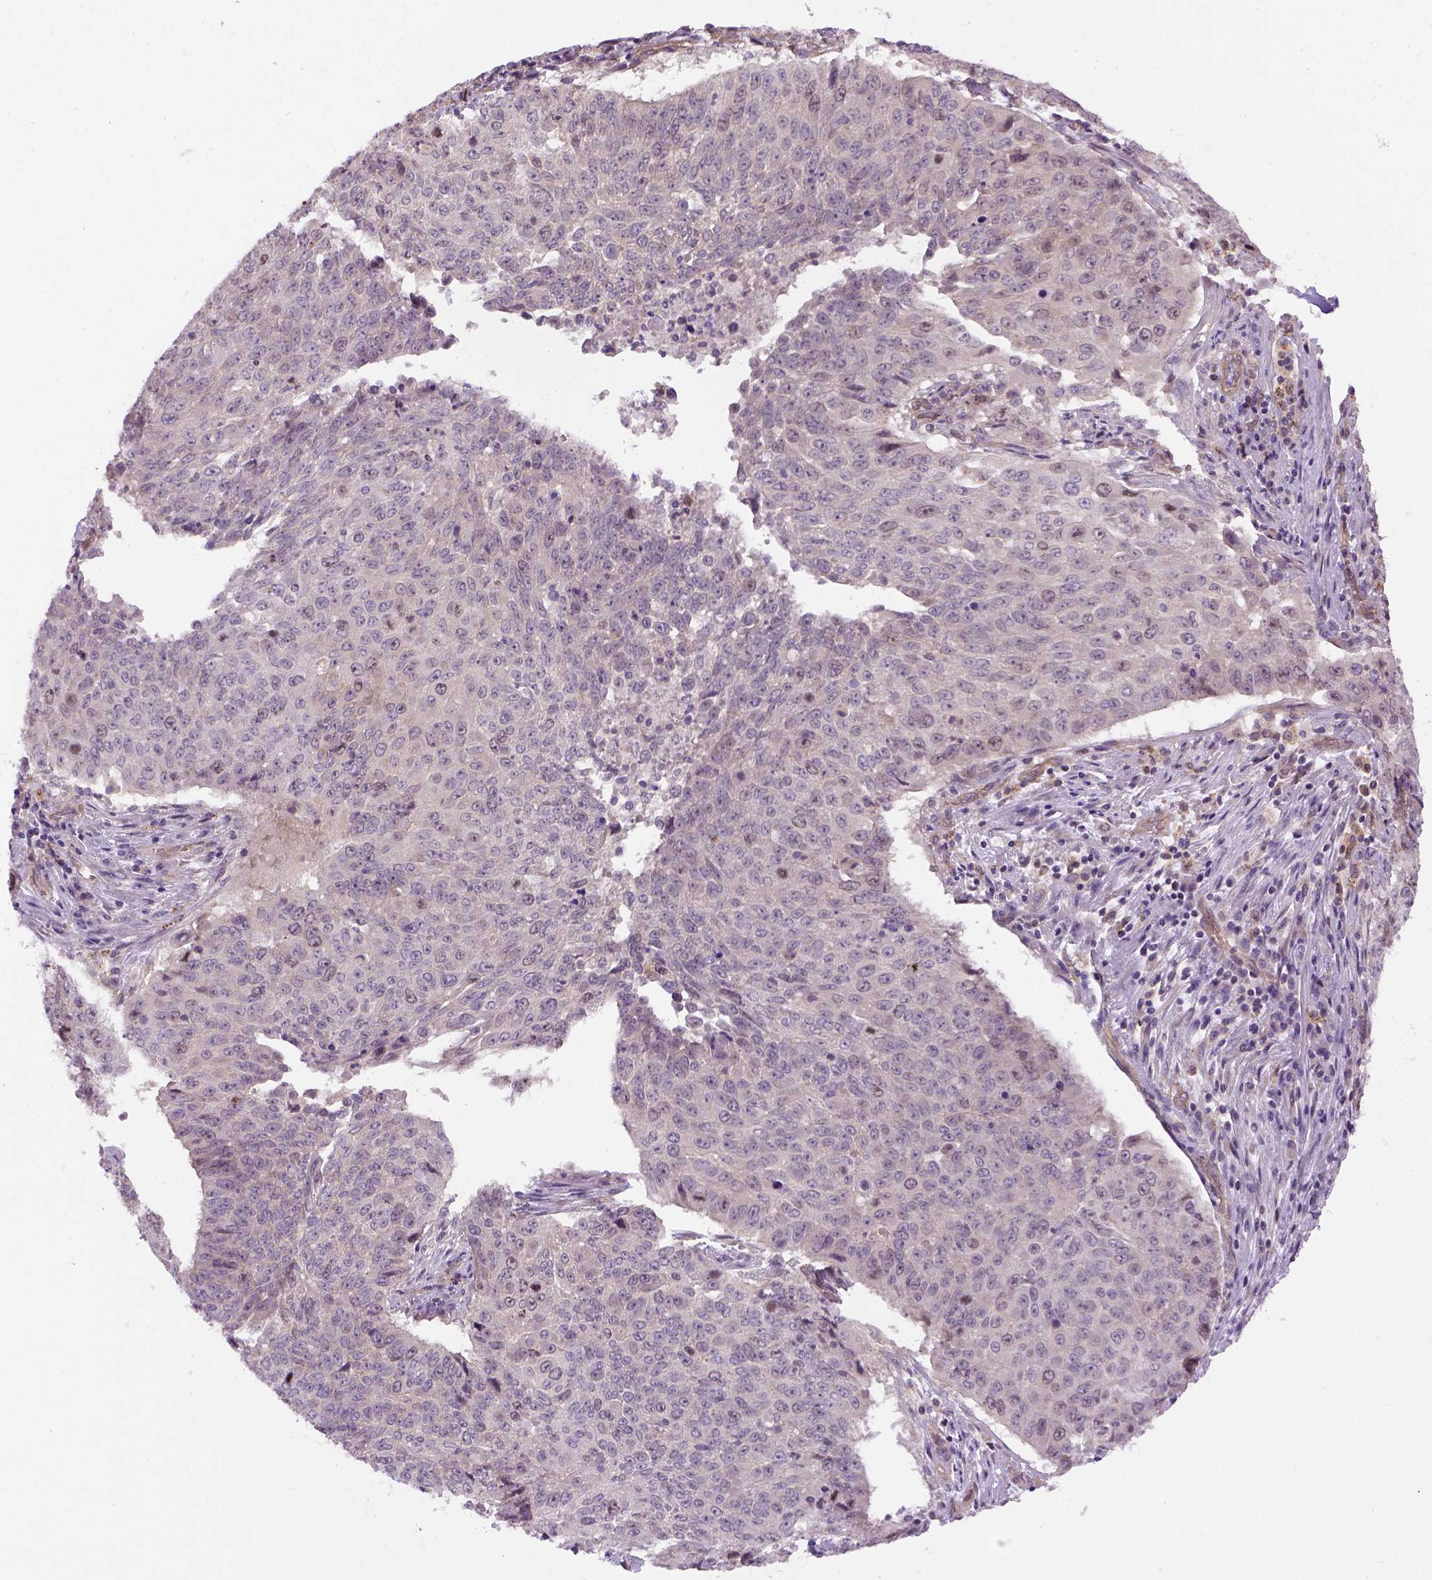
{"staining": {"intensity": "negative", "quantity": "none", "location": "none"}, "tissue": "lung cancer", "cell_type": "Tumor cells", "image_type": "cancer", "snomed": [{"axis": "morphology", "description": "Normal tissue, NOS"}, {"axis": "morphology", "description": "Squamous cell carcinoma, NOS"}, {"axis": "topography", "description": "Bronchus"}, {"axis": "topography", "description": "Lung"}], "caption": "This is an immunohistochemistry (IHC) image of human squamous cell carcinoma (lung). There is no staining in tumor cells.", "gene": "KAZN", "patient": {"sex": "male", "age": 64}}